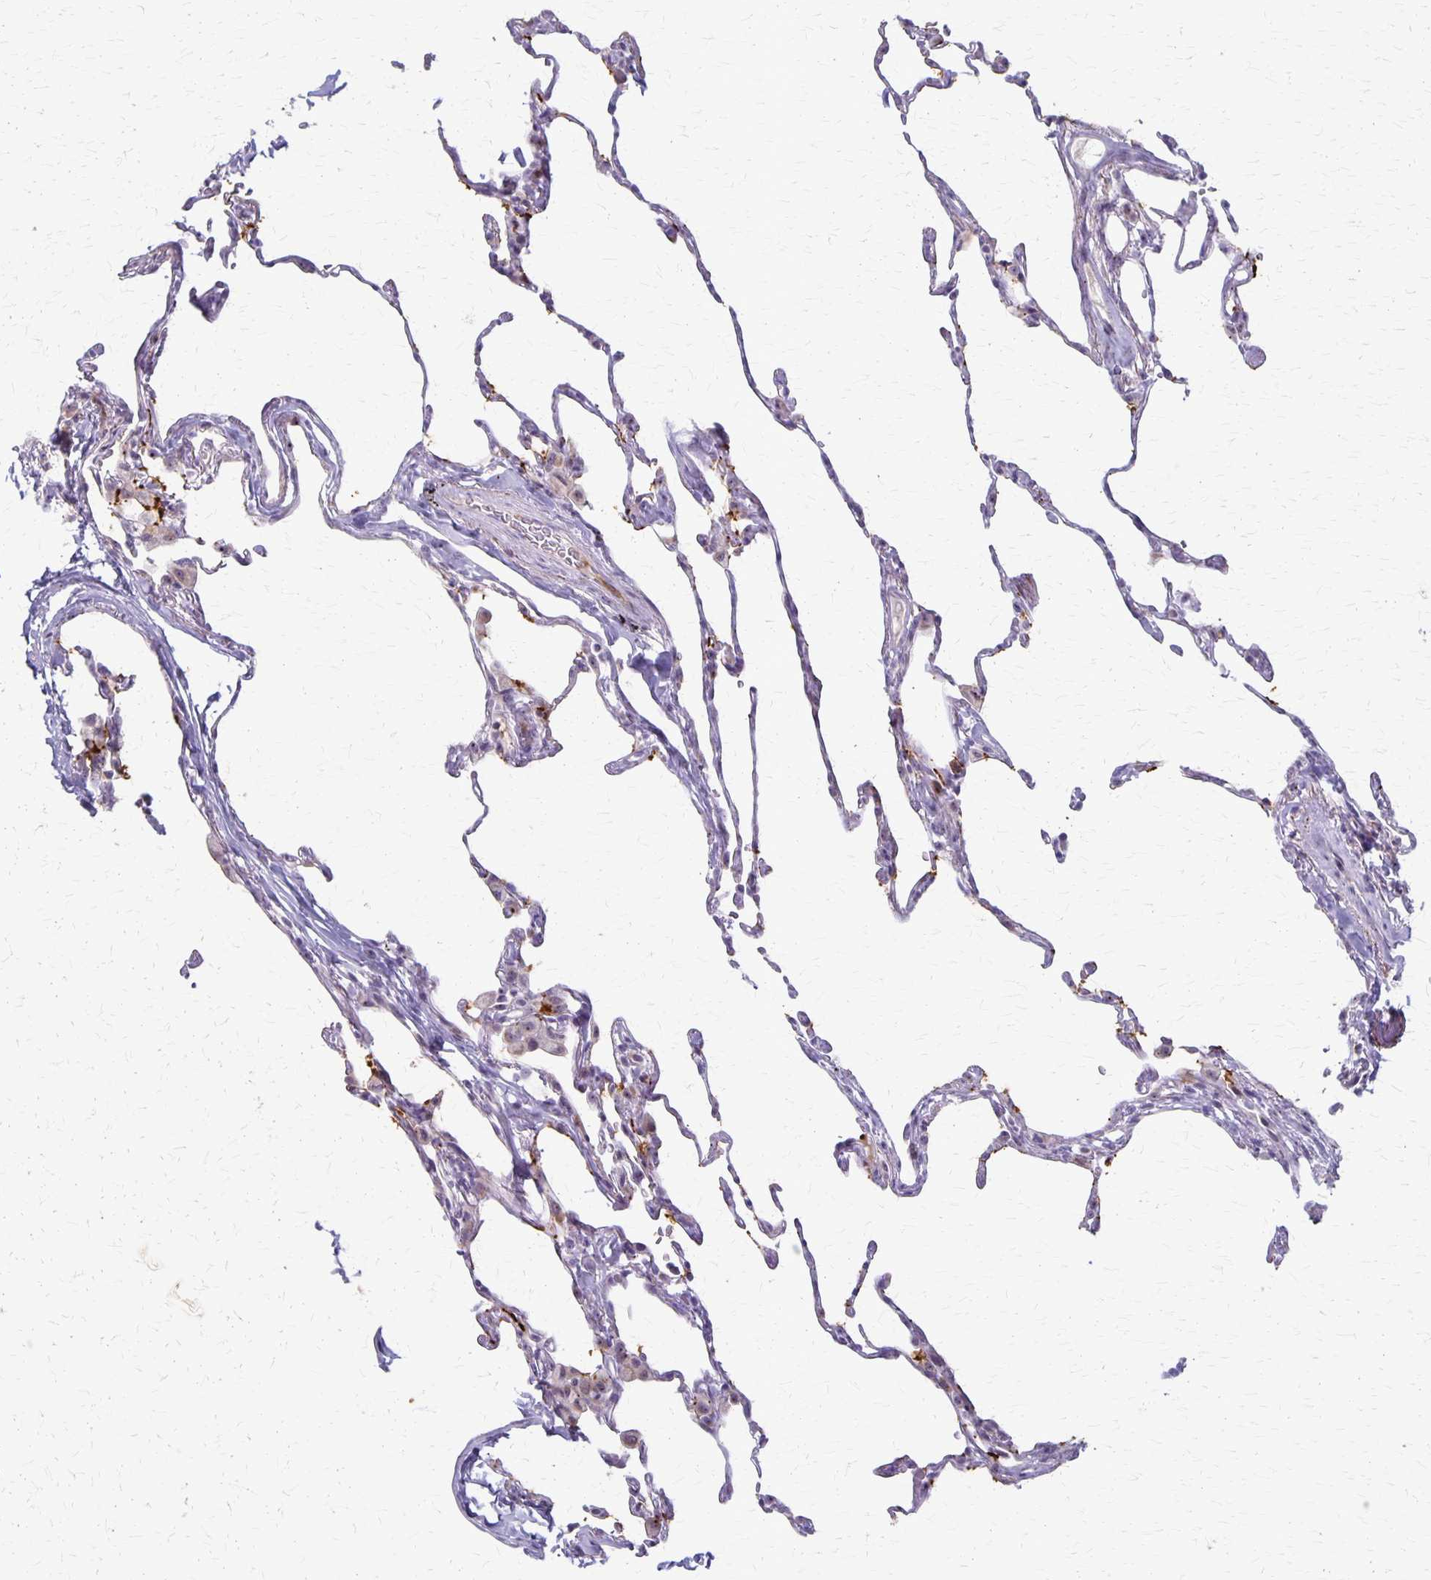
{"staining": {"intensity": "negative", "quantity": "none", "location": "none"}, "tissue": "lung", "cell_type": "Alveolar cells", "image_type": "normal", "snomed": [{"axis": "morphology", "description": "Normal tissue, NOS"}, {"axis": "topography", "description": "Lung"}], "caption": "An image of human lung is negative for staining in alveolar cells. (DAB immunohistochemistry, high magnification).", "gene": "DLK2", "patient": {"sex": "female", "age": 57}}